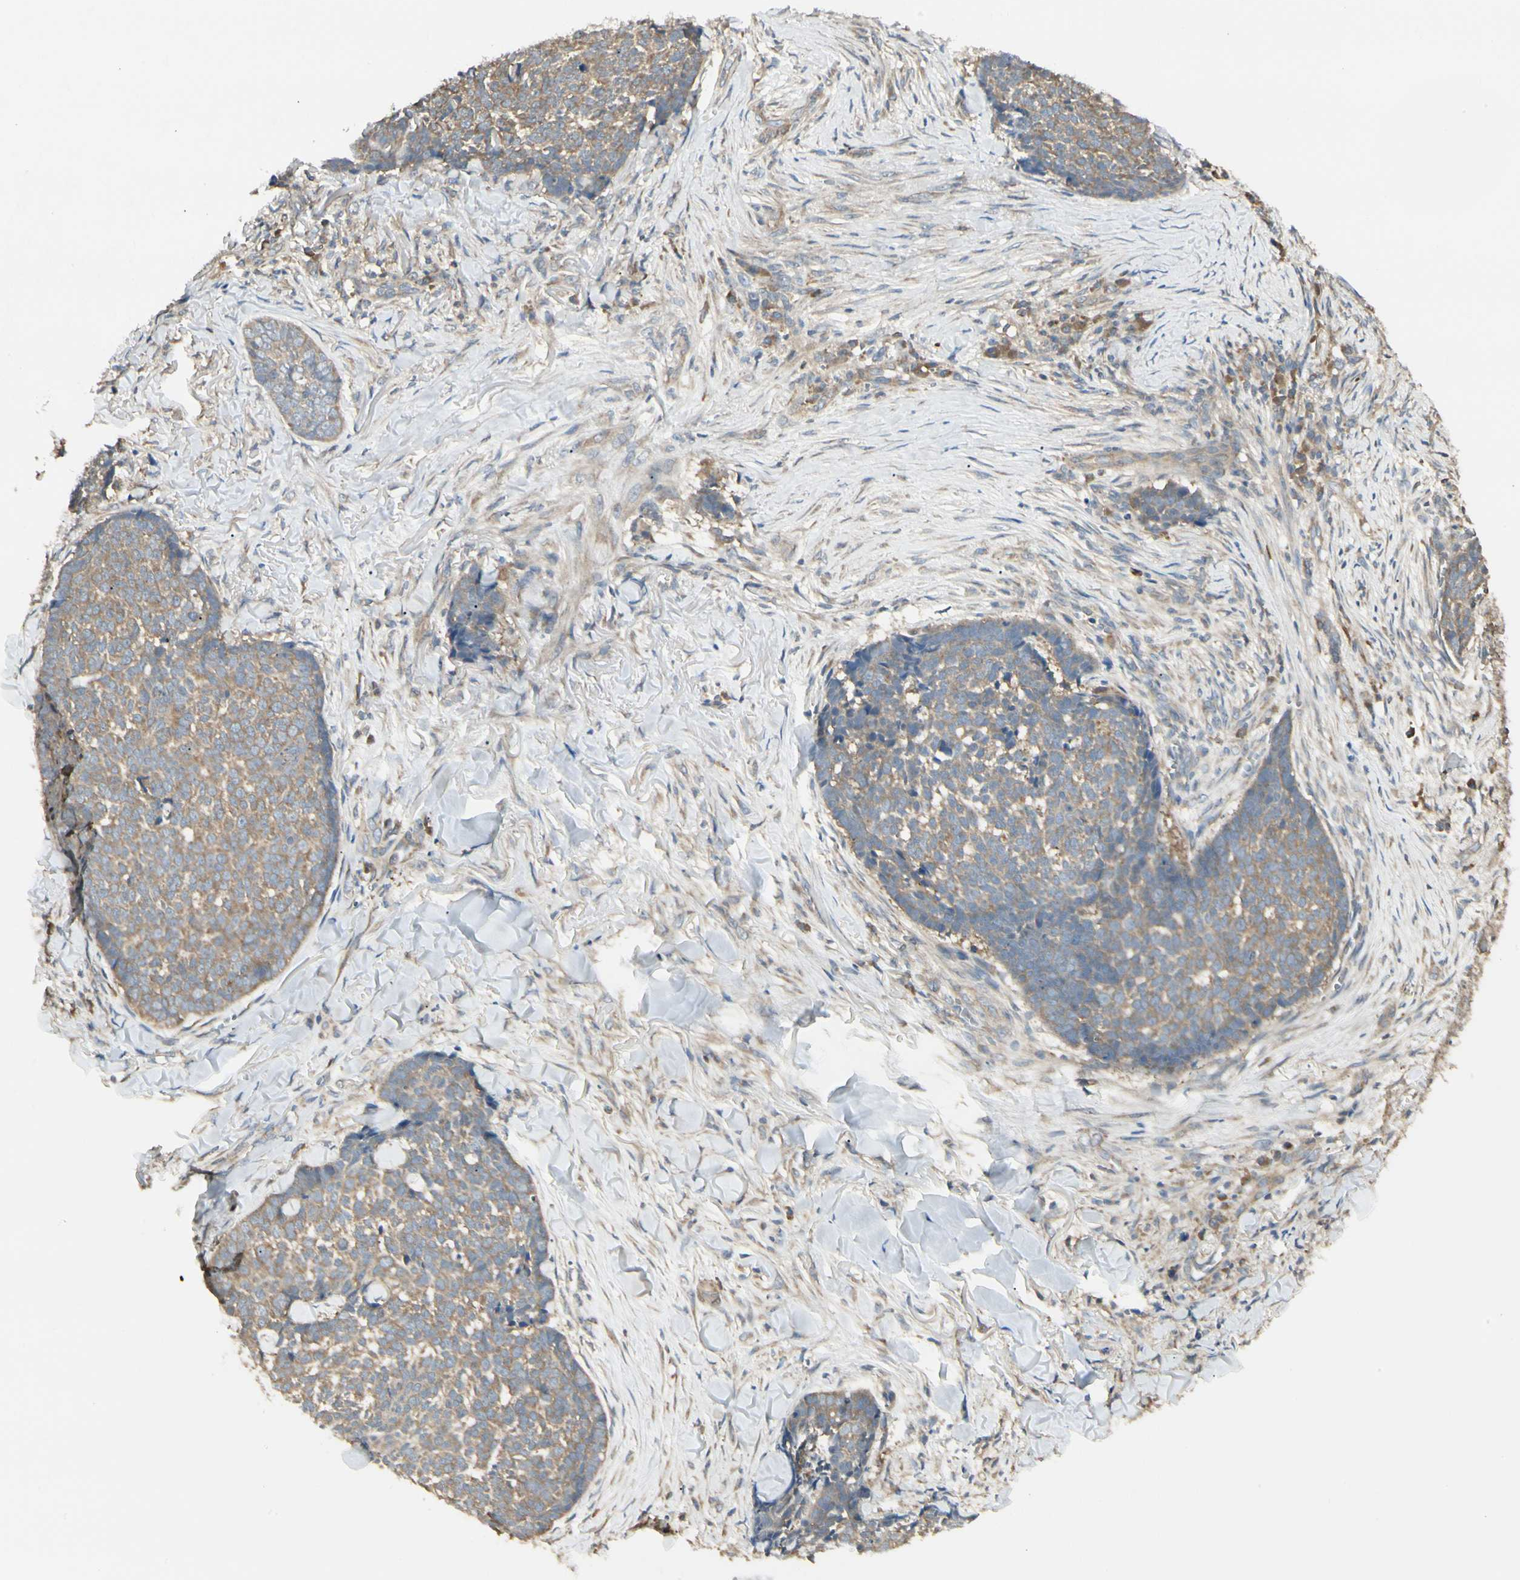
{"staining": {"intensity": "moderate", "quantity": ">75%", "location": "cytoplasmic/membranous"}, "tissue": "skin cancer", "cell_type": "Tumor cells", "image_type": "cancer", "snomed": [{"axis": "morphology", "description": "Basal cell carcinoma"}, {"axis": "topography", "description": "Skin"}], "caption": "Skin cancer (basal cell carcinoma) stained with DAB (3,3'-diaminobenzidine) IHC demonstrates medium levels of moderate cytoplasmic/membranous positivity in about >75% of tumor cells. (DAB IHC with brightfield microscopy, high magnification).", "gene": "IRAG1", "patient": {"sex": "male", "age": 84}}